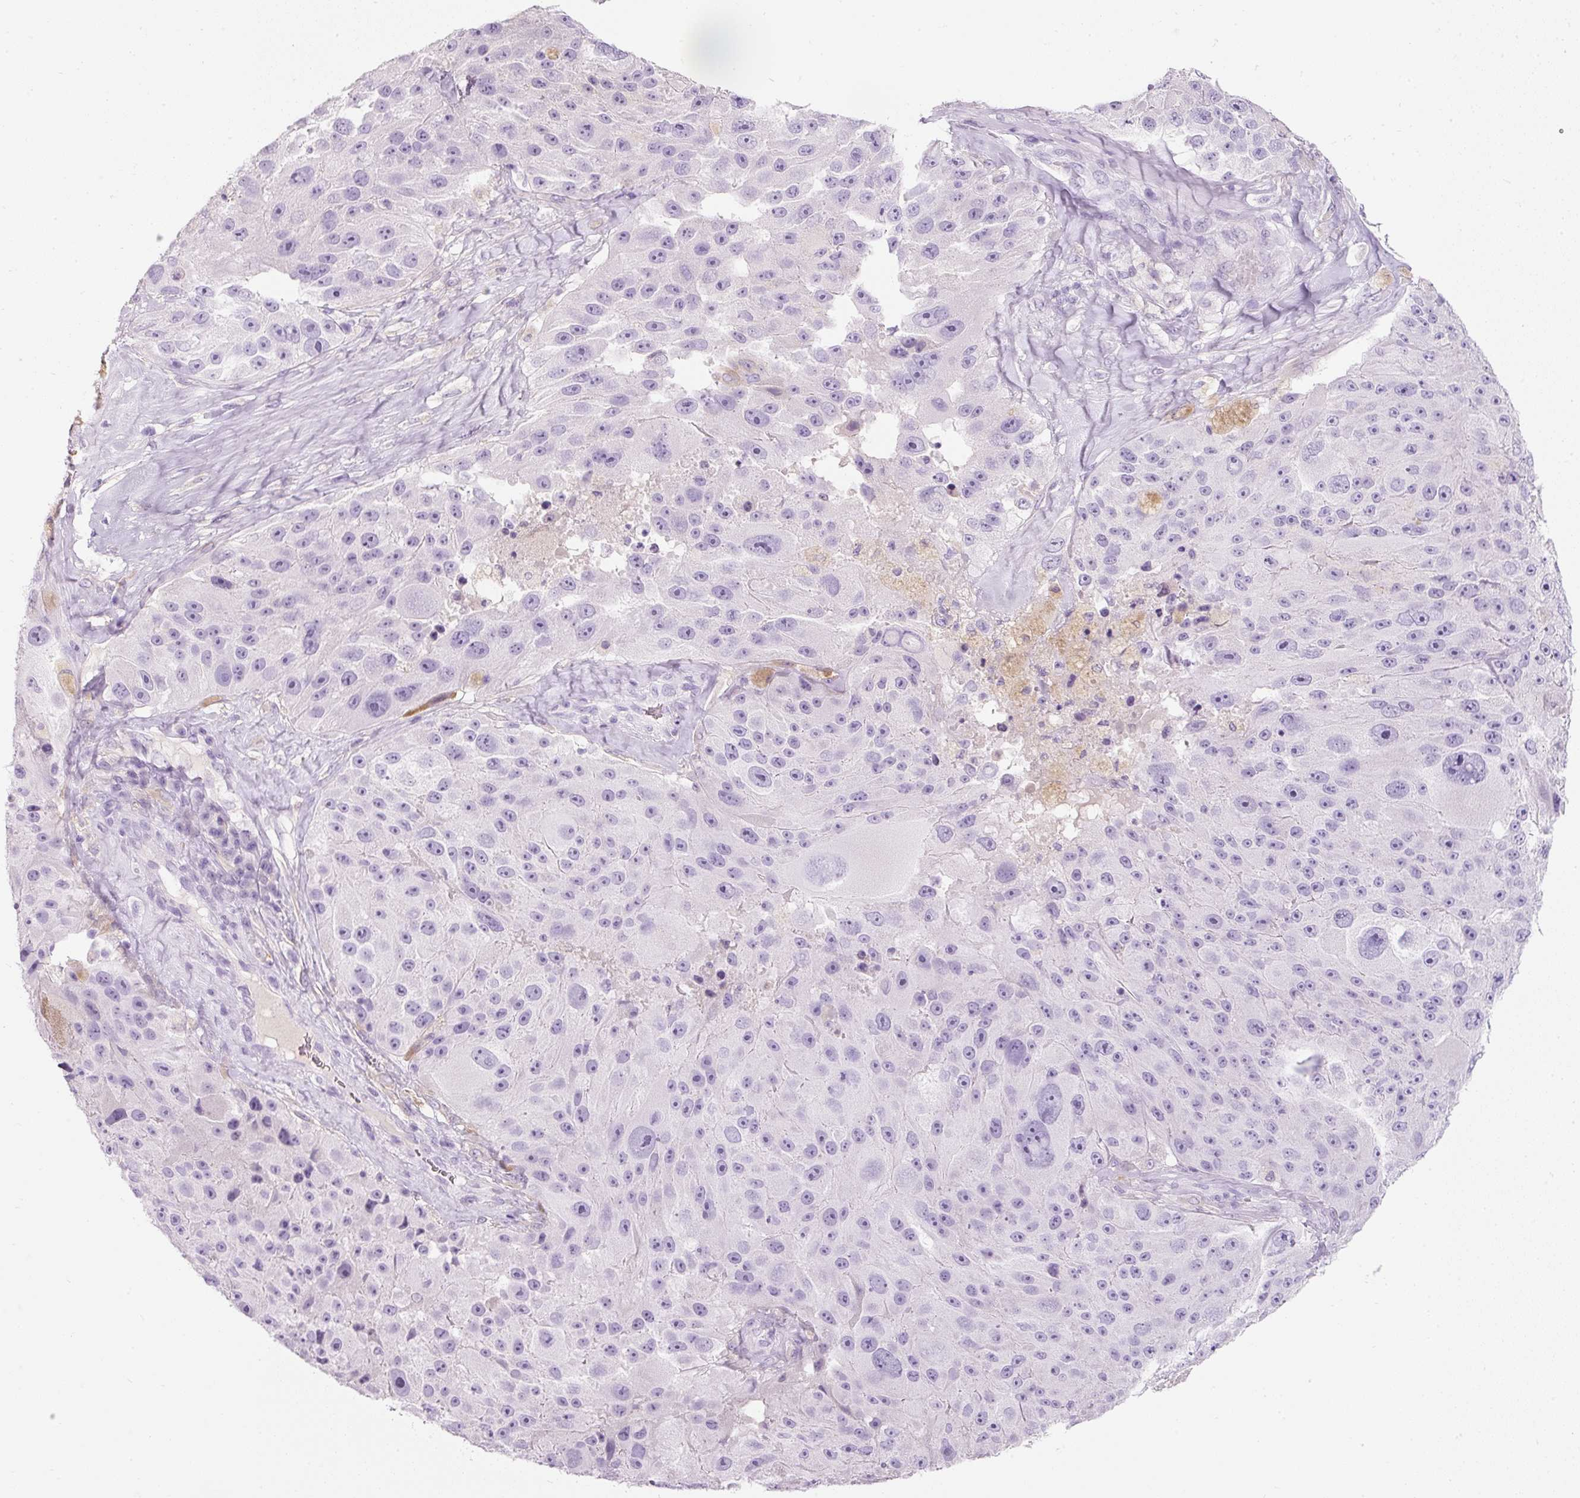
{"staining": {"intensity": "negative", "quantity": "none", "location": "none"}, "tissue": "melanoma", "cell_type": "Tumor cells", "image_type": "cancer", "snomed": [{"axis": "morphology", "description": "Malignant melanoma, Metastatic site"}, {"axis": "topography", "description": "Lymph node"}], "caption": "Immunohistochemistry image of neoplastic tissue: malignant melanoma (metastatic site) stained with DAB (3,3'-diaminobenzidine) displays no significant protein positivity in tumor cells.", "gene": "DNM1", "patient": {"sex": "male", "age": 62}}